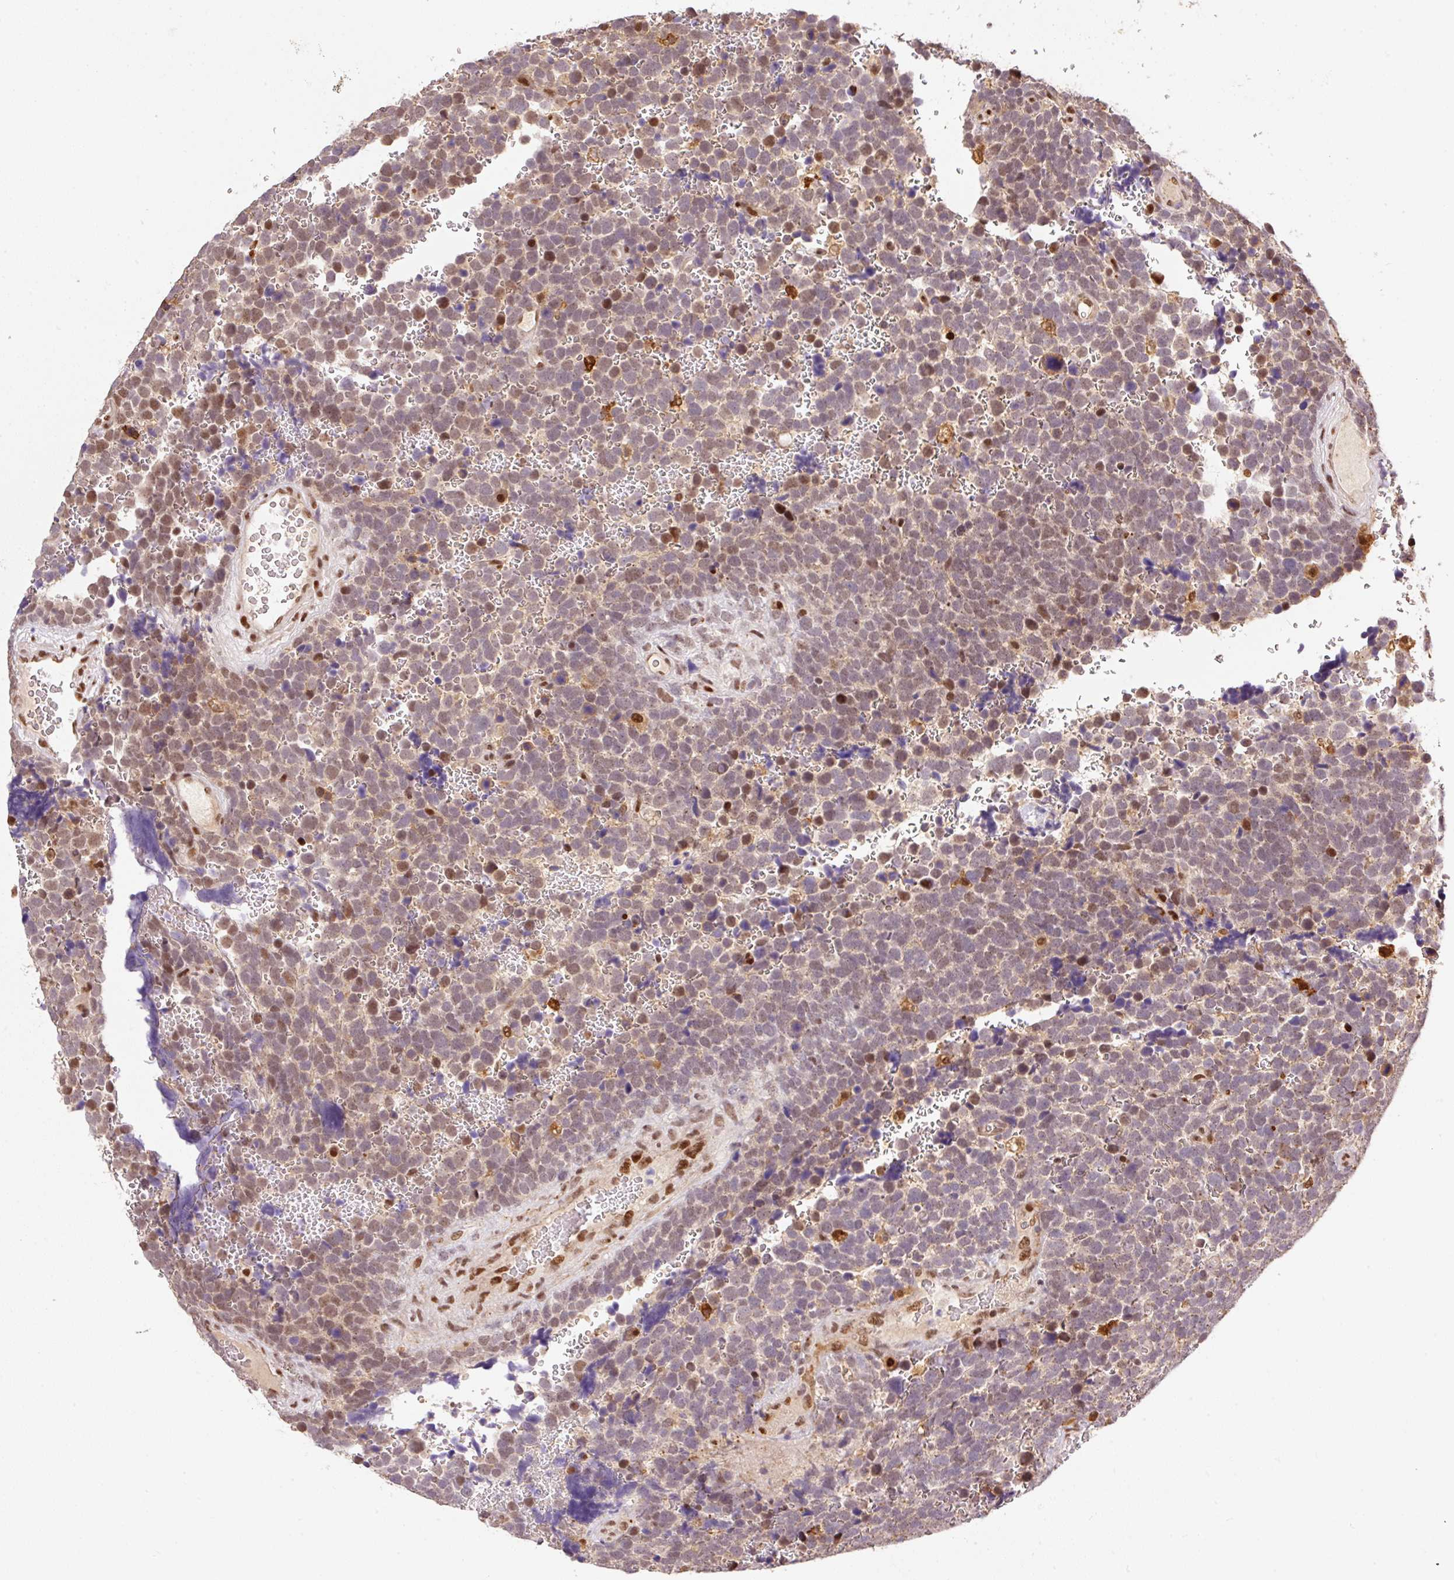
{"staining": {"intensity": "moderate", "quantity": ">75%", "location": "nuclear"}, "tissue": "urothelial cancer", "cell_type": "Tumor cells", "image_type": "cancer", "snomed": [{"axis": "morphology", "description": "Urothelial carcinoma, High grade"}, {"axis": "topography", "description": "Urinary bladder"}], "caption": "Immunohistochemistry (IHC) photomicrograph of neoplastic tissue: urothelial cancer stained using immunohistochemistry shows medium levels of moderate protein expression localized specifically in the nuclear of tumor cells, appearing as a nuclear brown color.", "gene": "GPR139", "patient": {"sex": "female", "age": 82}}